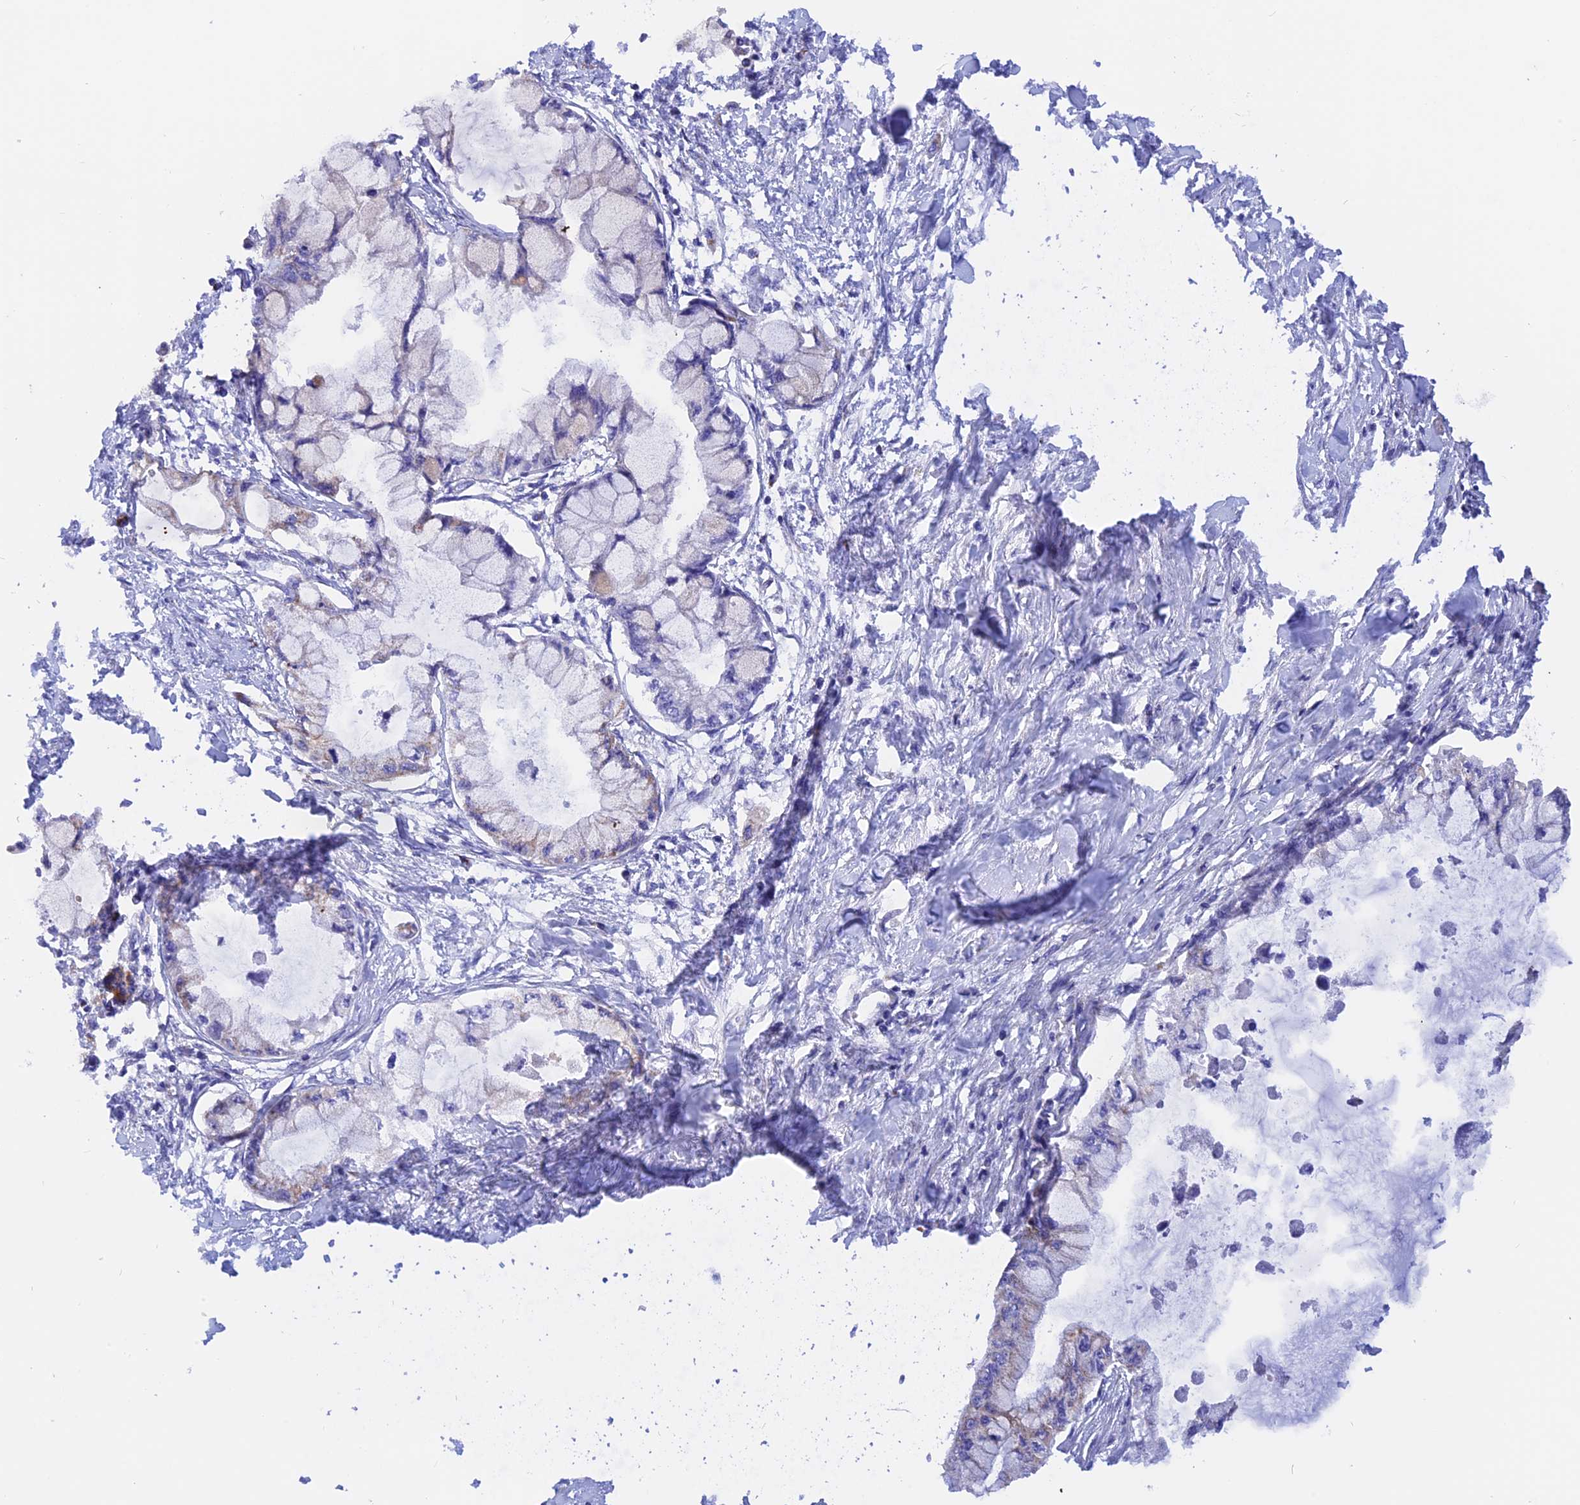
{"staining": {"intensity": "negative", "quantity": "none", "location": "none"}, "tissue": "pancreatic cancer", "cell_type": "Tumor cells", "image_type": "cancer", "snomed": [{"axis": "morphology", "description": "Adenocarcinoma, NOS"}, {"axis": "topography", "description": "Pancreas"}], "caption": "Tumor cells show no significant protein expression in adenocarcinoma (pancreatic).", "gene": "GCDH", "patient": {"sex": "male", "age": 48}}